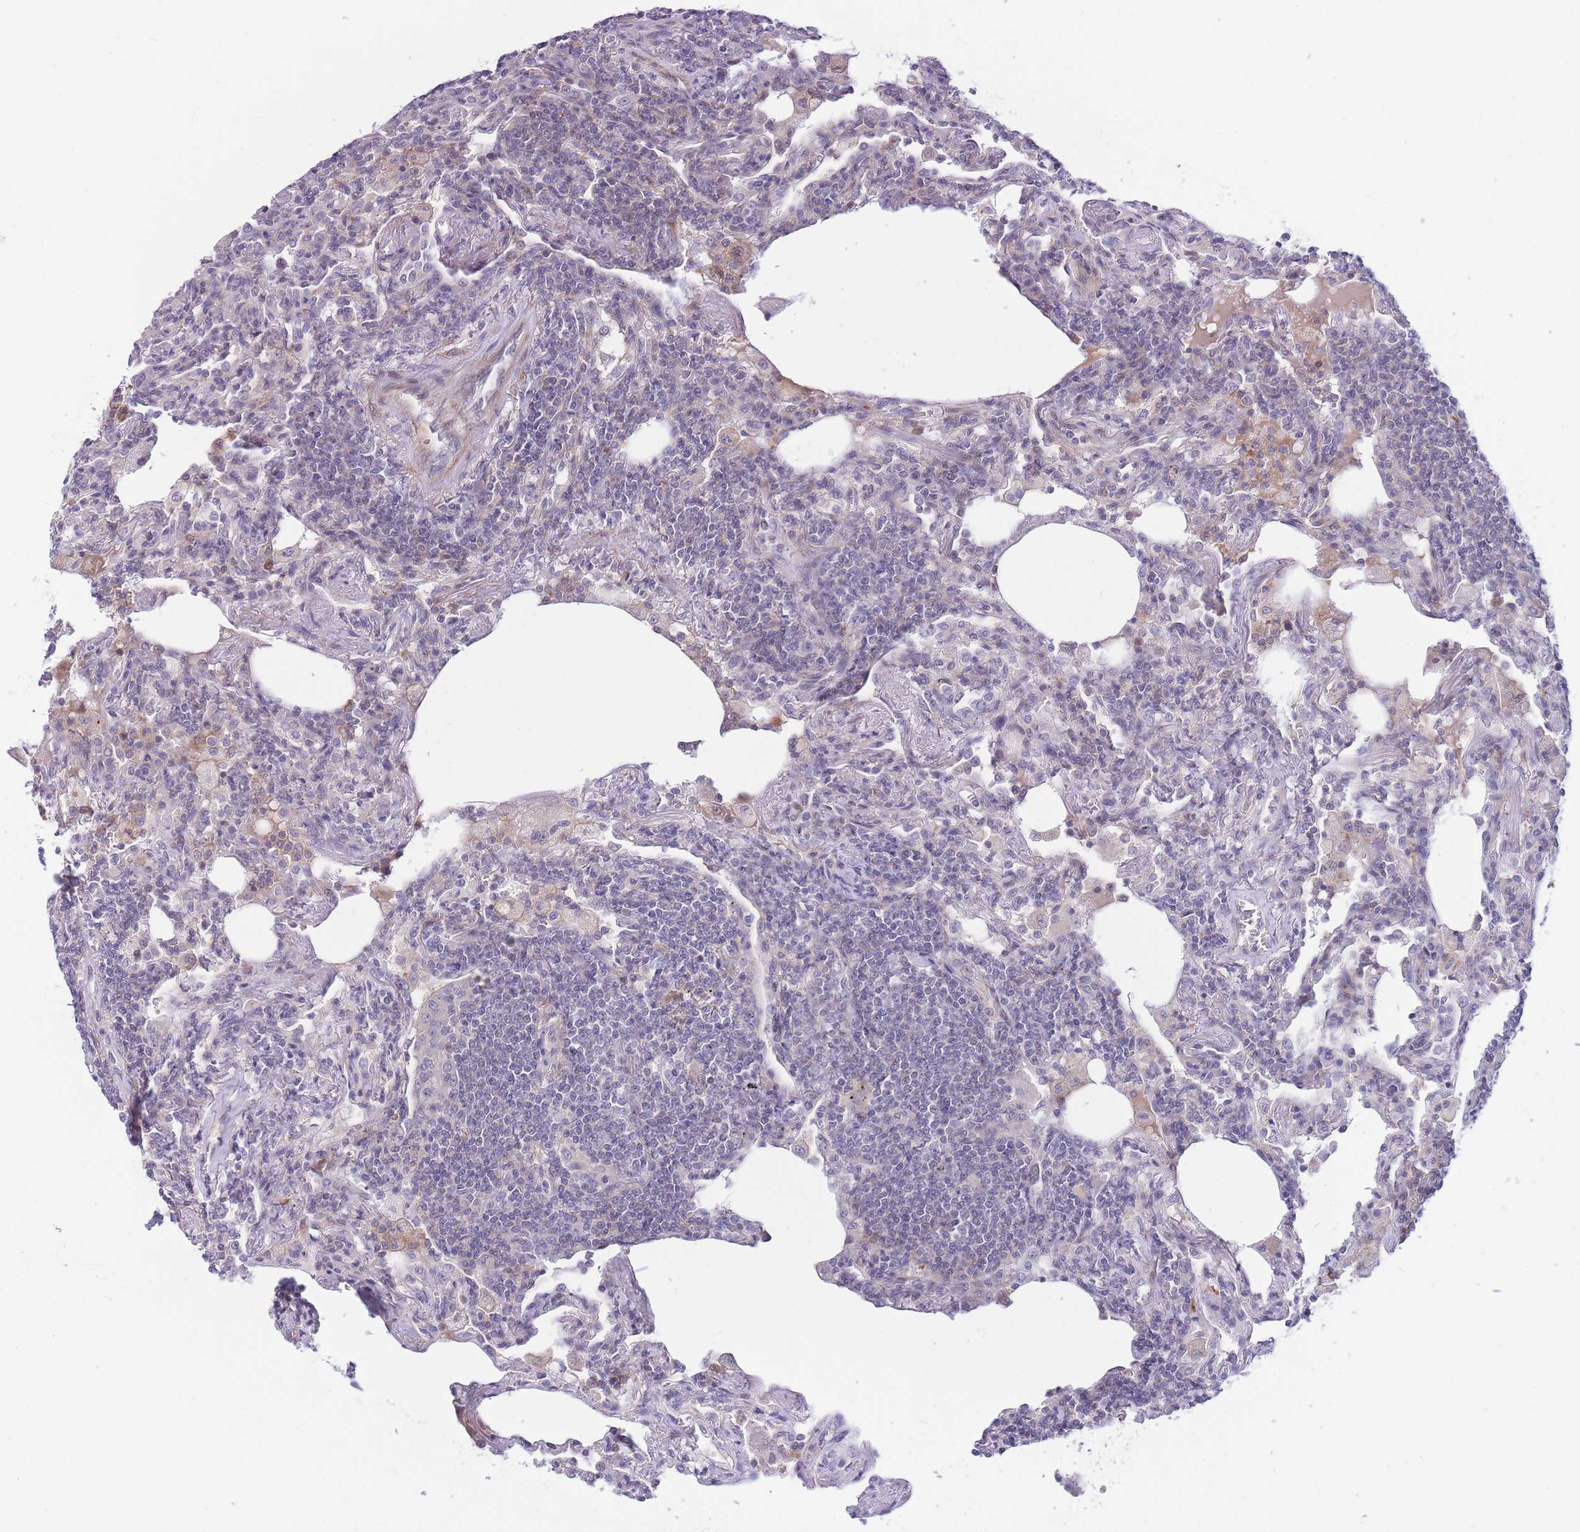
{"staining": {"intensity": "negative", "quantity": "none", "location": "none"}, "tissue": "lymphoma", "cell_type": "Tumor cells", "image_type": "cancer", "snomed": [{"axis": "morphology", "description": "Malignant lymphoma, non-Hodgkin's type, Low grade"}, {"axis": "topography", "description": "Lung"}], "caption": "The micrograph reveals no significant expression in tumor cells of malignant lymphoma, non-Hodgkin's type (low-grade). (Stains: DAB immunohistochemistry (IHC) with hematoxylin counter stain, Microscopy: brightfield microscopy at high magnification).", "gene": "C9orf152", "patient": {"sex": "female", "age": 71}}